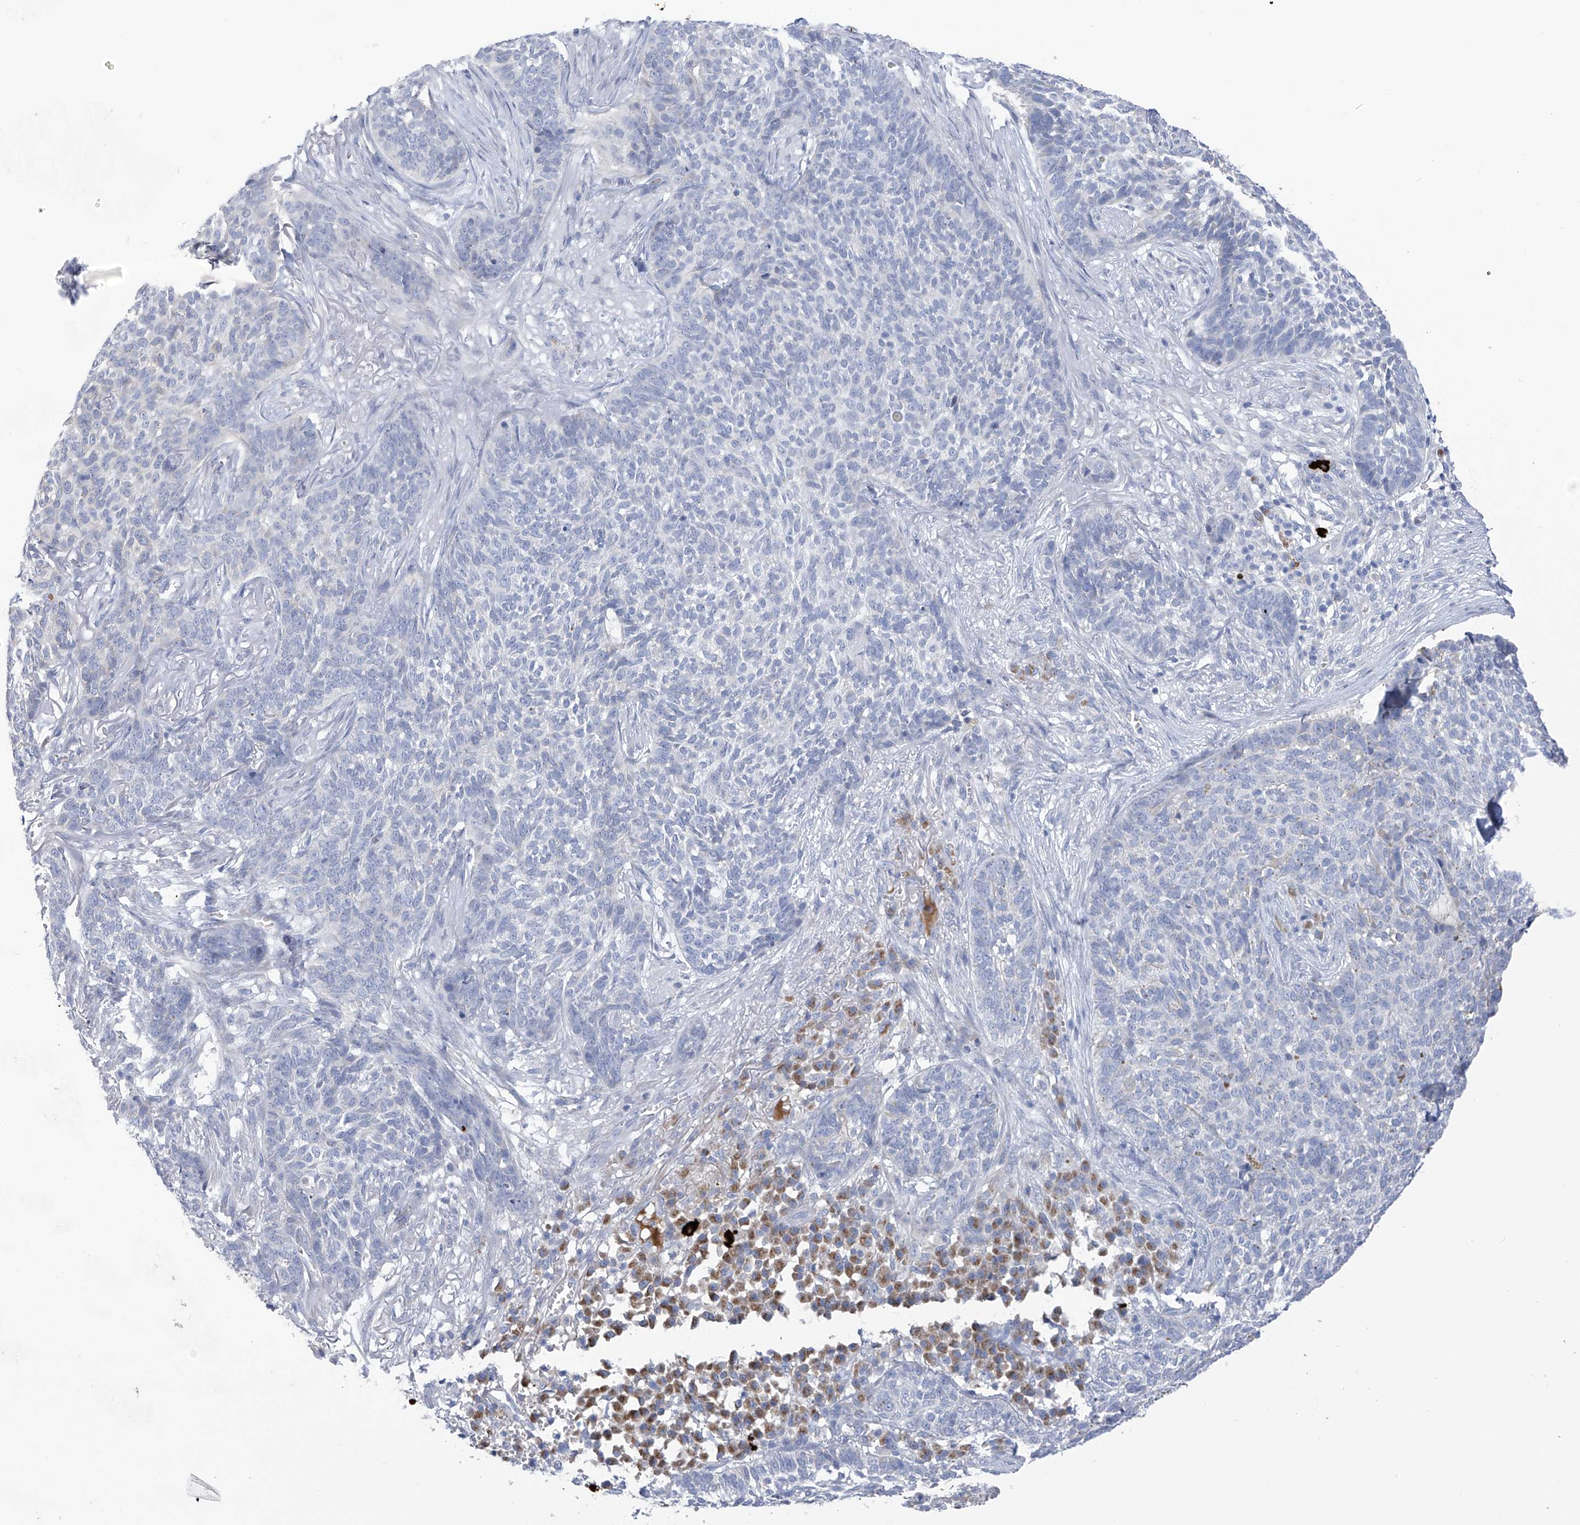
{"staining": {"intensity": "negative", "quantity": "none", "location": "none"}, "tissue": "skin cancer", "cell_type": "Tumor cells", "image_type": "cancer", "snomed": [{"axis": "morphology", "description": "Basal cell carcinoma"}, {"axis": "topography", "description": "Skin"}], "caption": "Photomicrograph shows no significant protein staining in tumor cells of basal cell carcinoma (skin).", "gene": "SLCO4A1", "patient": {"sex": "male", "age": 85}}